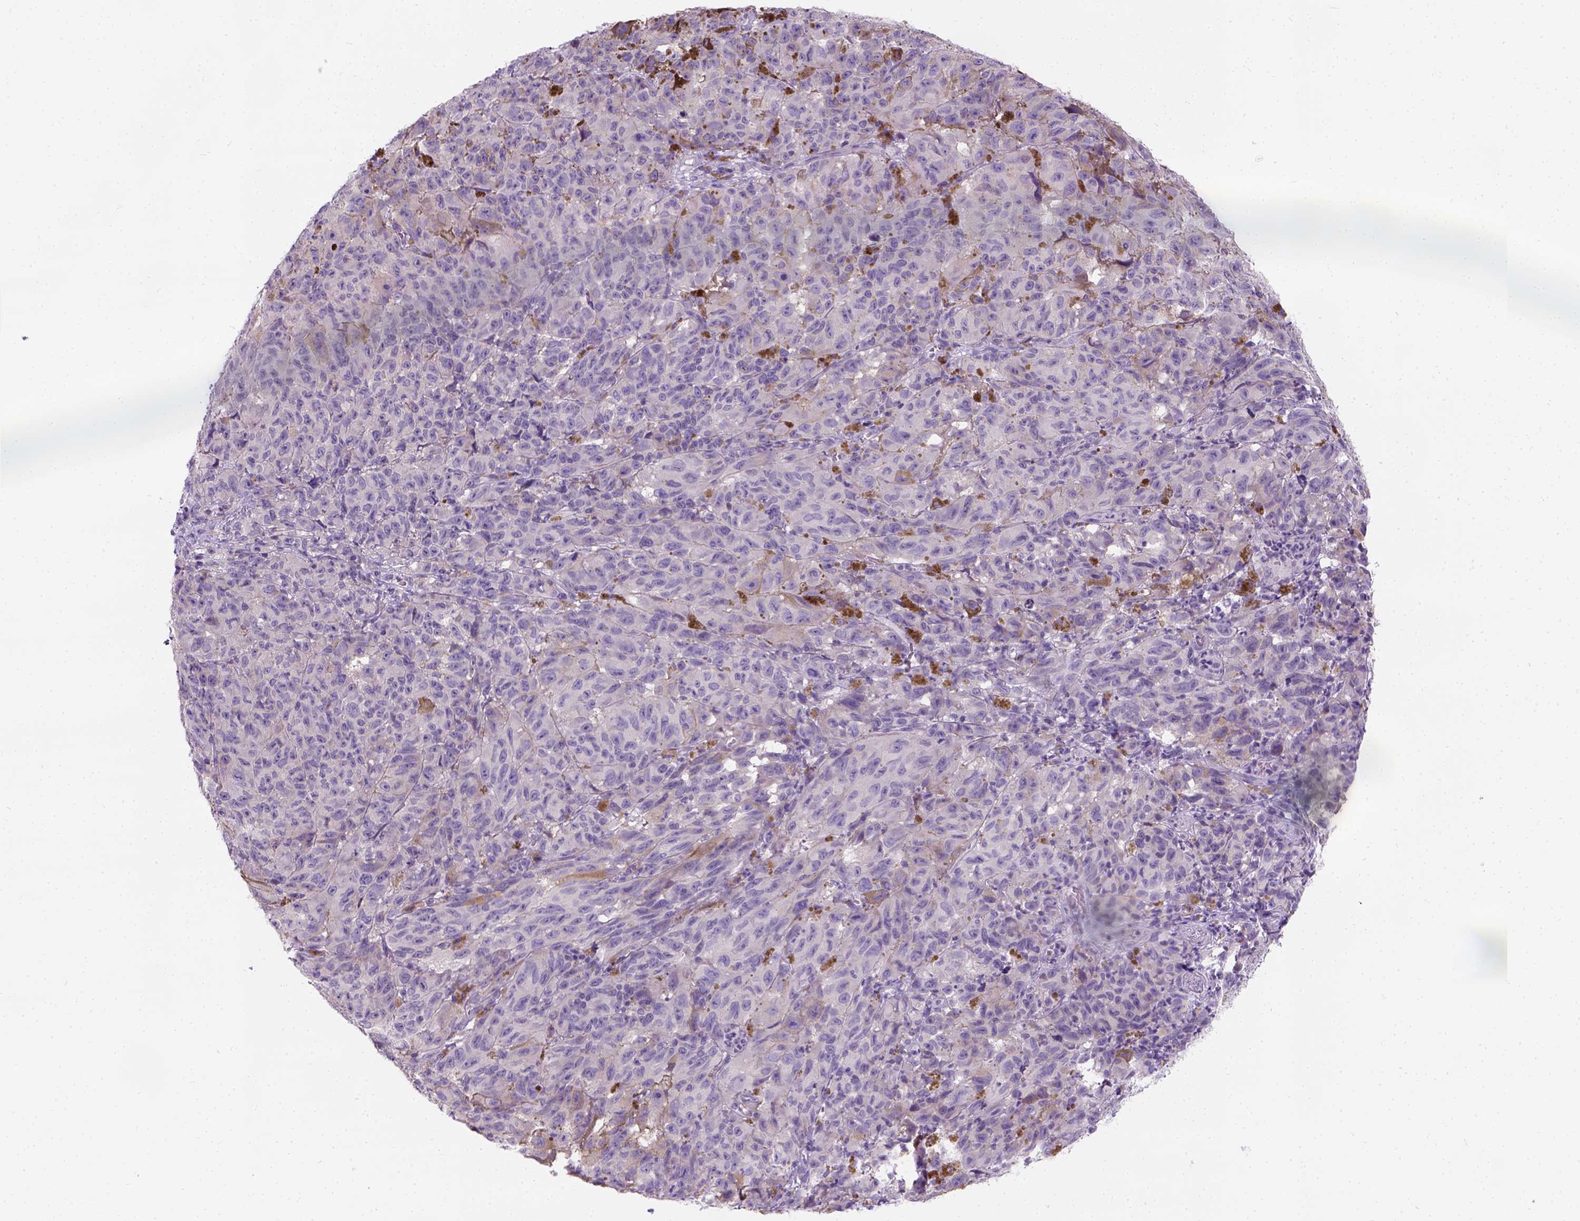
{"staining": {"intensity": "negative", "quantity": "none", "location": "none"}, "tissue": "melanoma", "cell_type": "Tumor cells", "image_type": "cancer", "snomed": [{"axis": "morphology", "description": "Malignant melanoma, NOS"}, {"axis": "topography", "description": "Vulva, labia, clitoris and Bartholin´s gland, NO"}], "caption": "A micrograph of melanoma stained for a protein exhibits no brown staining in tumor cells.", "gene": "C20orf144", "patient": {"sex": "female", "age": 75}}